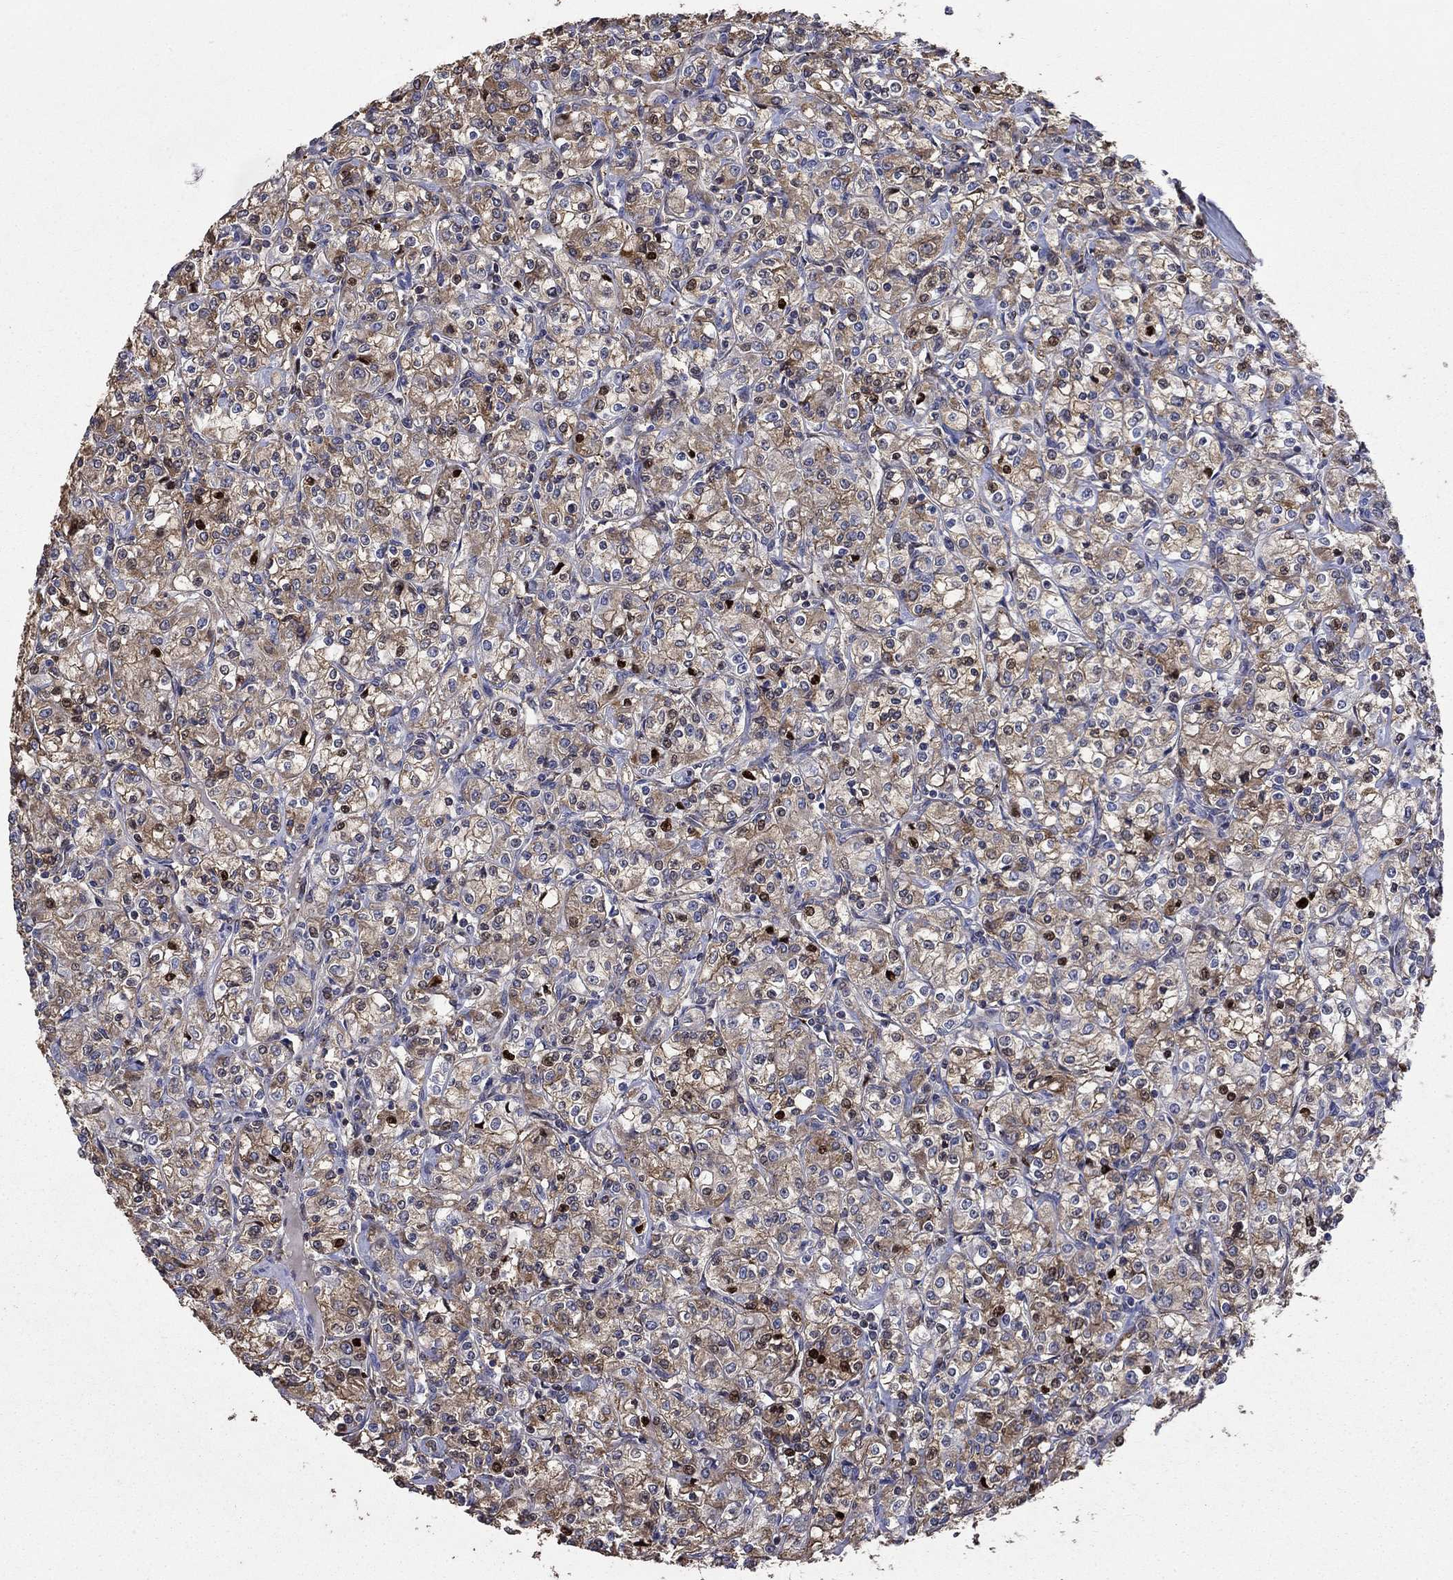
{"staining": {"intensity": "moderate", "quantity": "<25%", "location": "cytoplasmic/membranous"}, "tissue": "renal cancer", "cell_type": "Tumor cells", "image_type": "cancer", "snomed": [{"axis": "morphology", "description": "Adenocarcinoma, NOS"}, {"axis": "topography", "description": "Kidney"}], "caption": "Protein expression analysis of human renal cancer (adenocarcinoma) reveals moderate cytoplasmic/membranous positivity in about <25% of tumor cells.", "gene": "DVL1", "patient": {"sex": "male", "age": 77}}